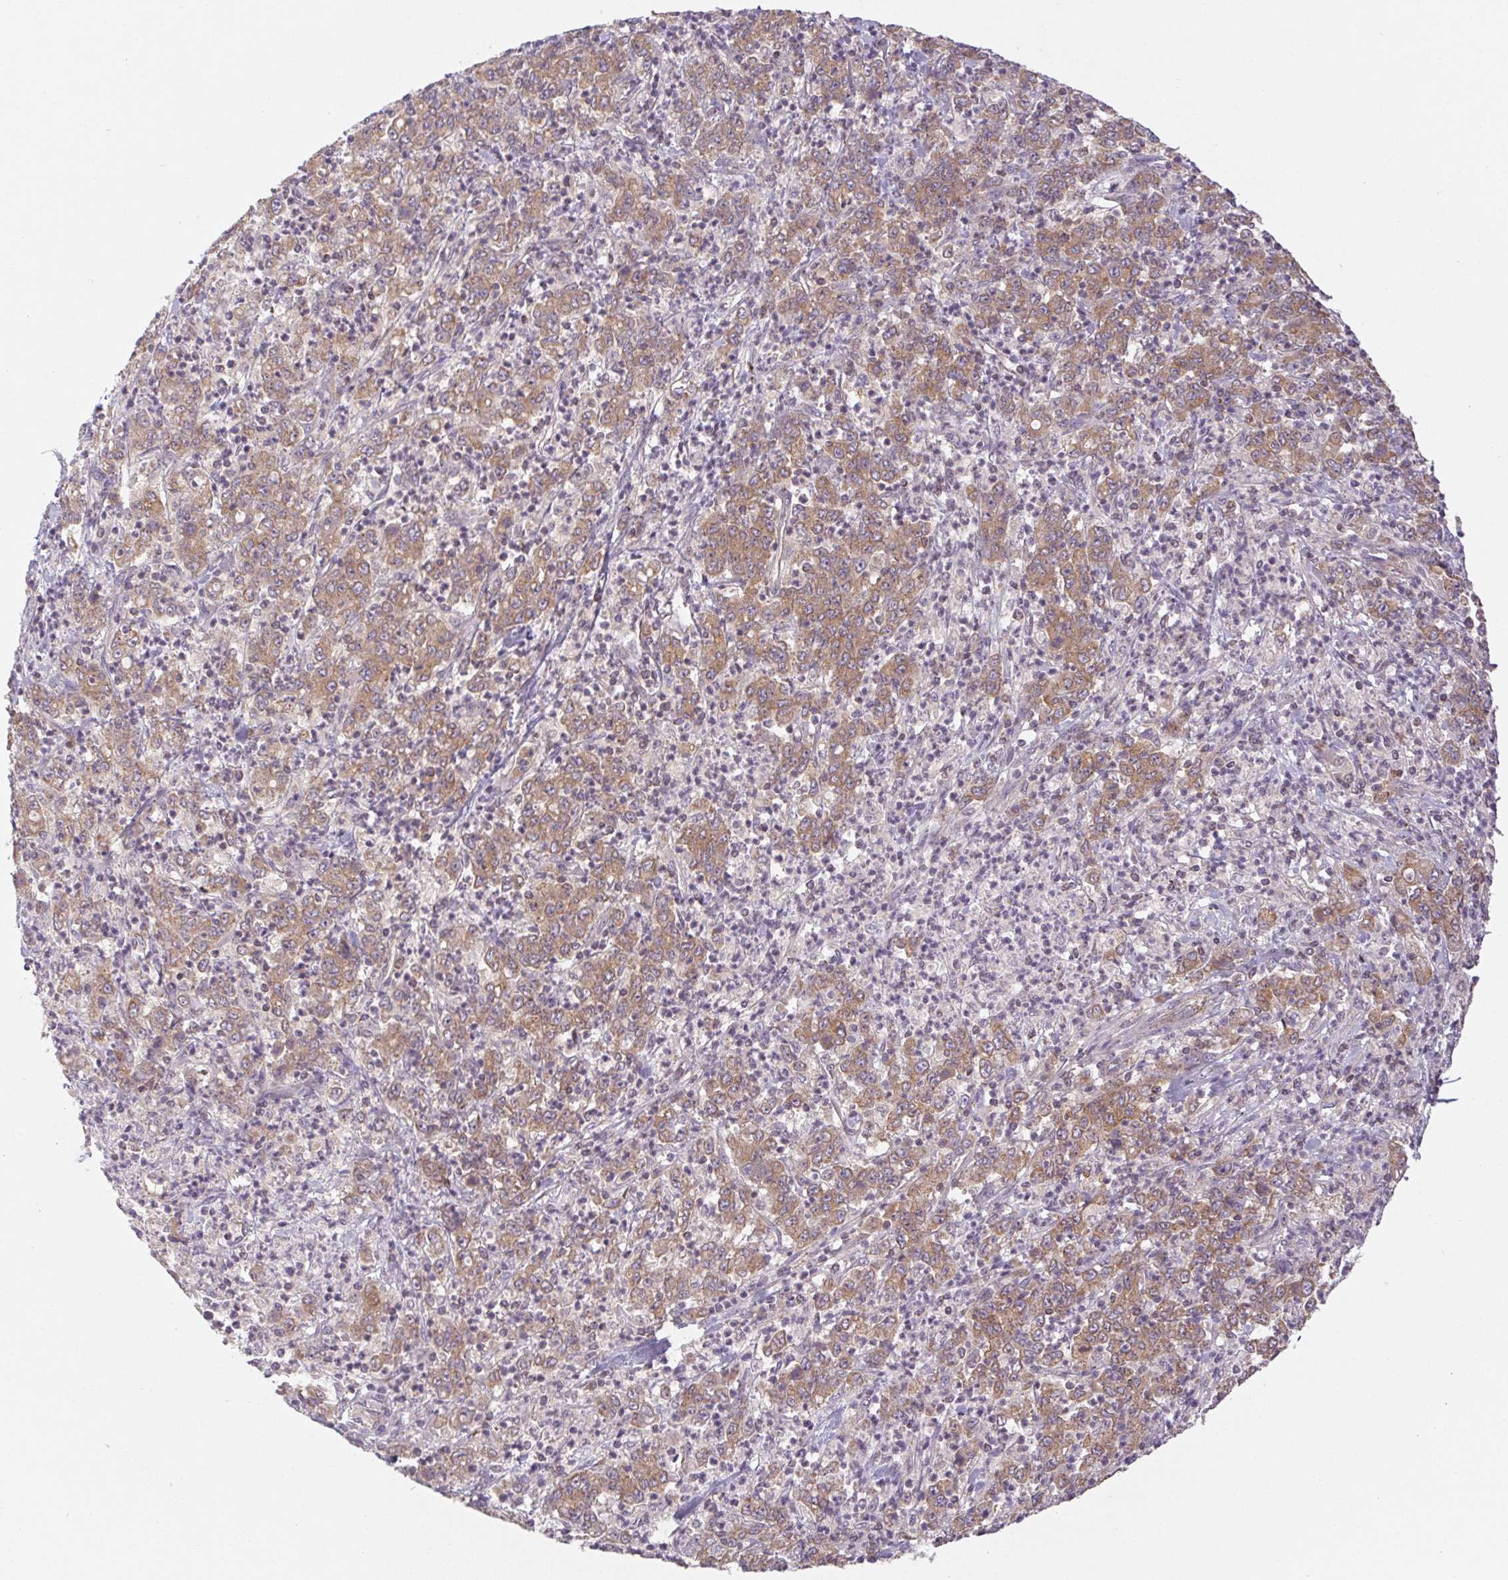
{"staining": {"intensity": "moderate", "quantity": ">75%", "location": "cytoplasmic/membranous"}, "tissue": "stomach cancer", "cell_type": "Tumor cells", "image_type": "cancer", "snomed": [{"axis": "morphology", "description": "Adenocarcinoma, NOS"}, {"axis": "topography", "description": "Stomach, lower"}], "caption": "Adenocarcinoma (stomach) stained with IHC exhibits moderate cytoplasmic/membranous staining in about >75% of tumor cells.", "gene": "MTHFD1", "patient": {"sex": "female", "age": 71}}